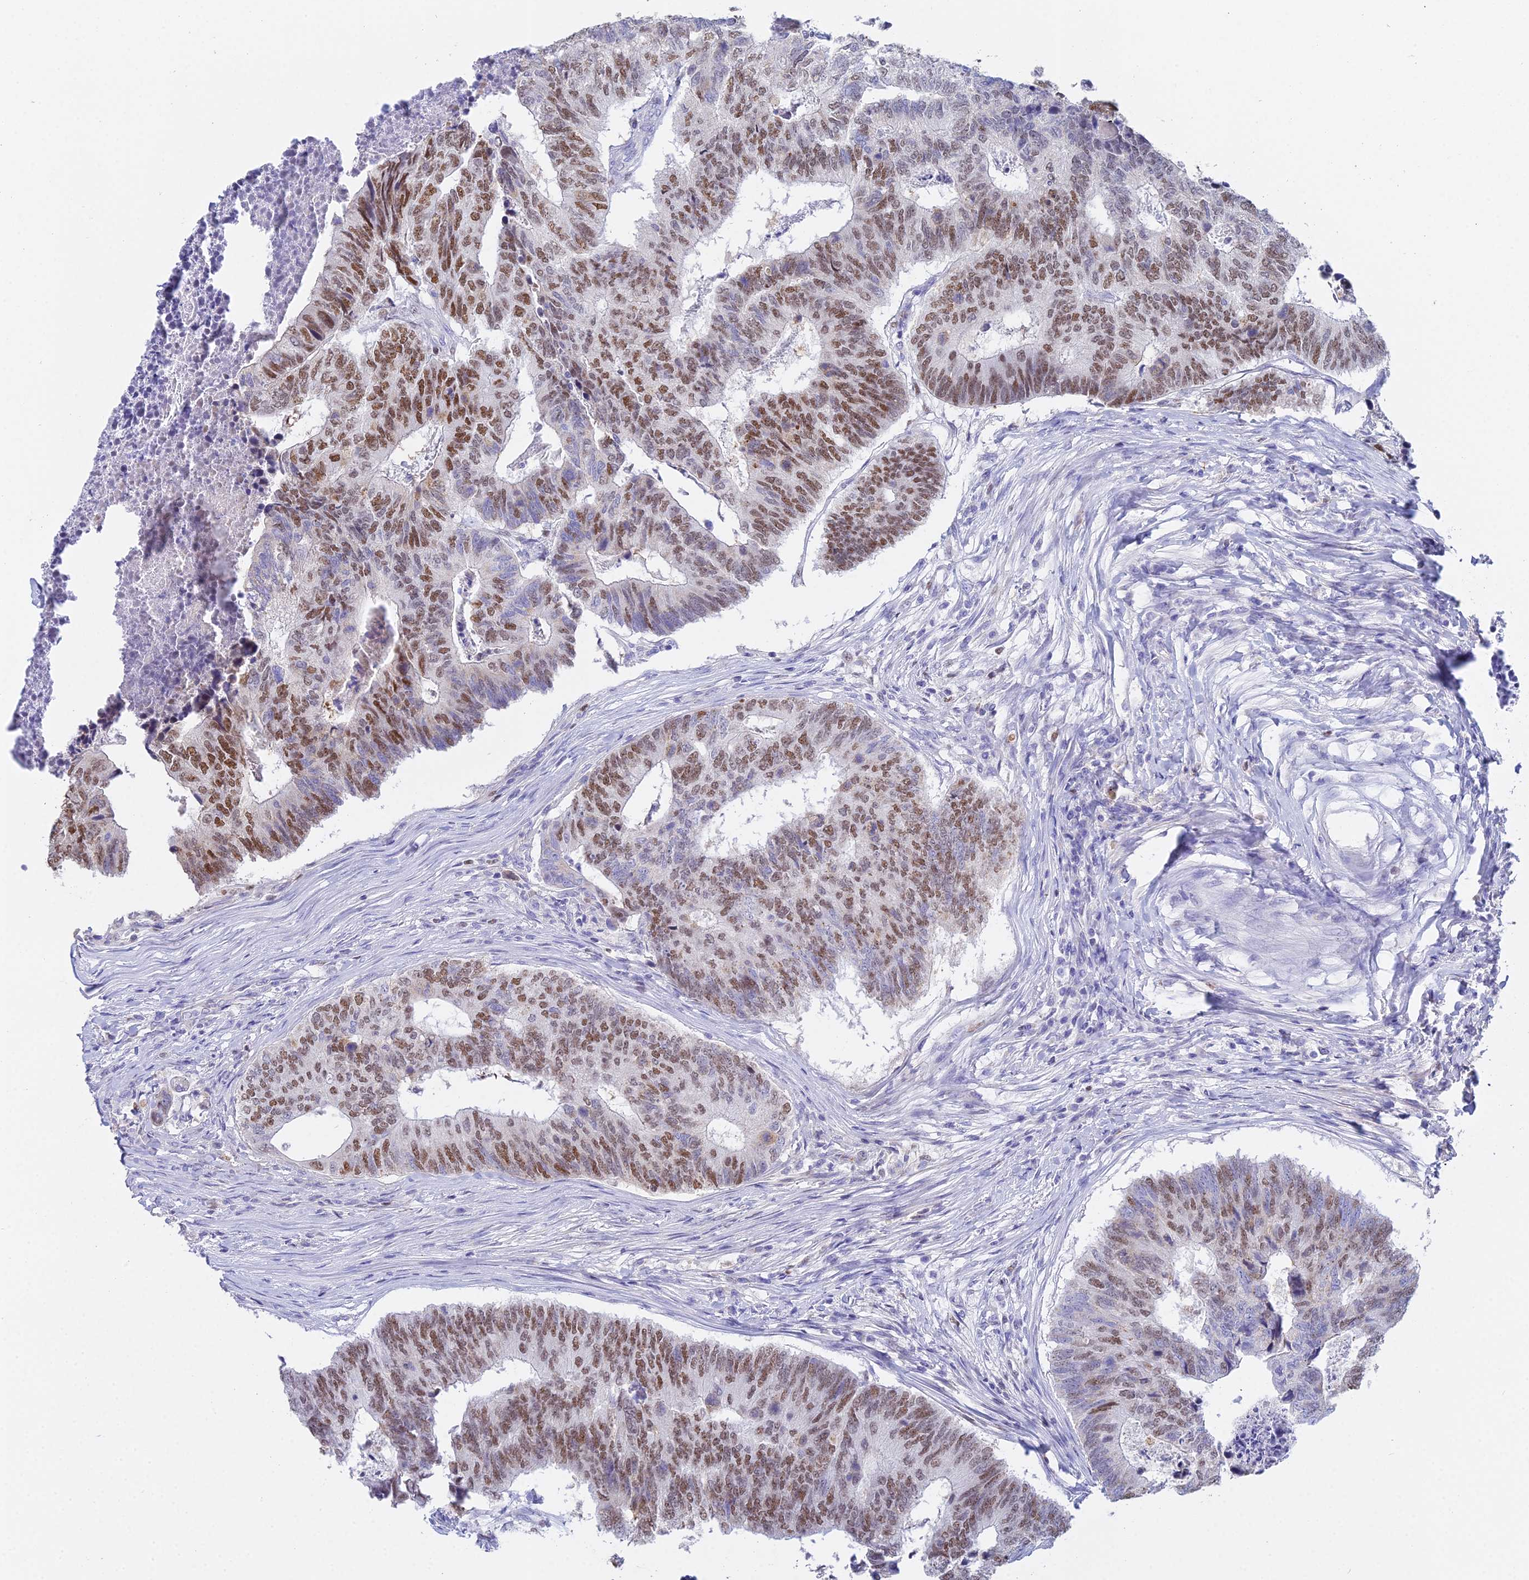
{"staining": {"intensity": "moderate", "quantity": "25%-75%", "location": "nuclear"}, "tissue": "colorectal cancer", "cell_type": "Tumor cells", "image_type": "cancer", "snomed": [{"axis": "morphology", "description": "Adenocarcinoma, NOS"}, {"axis": "topography", "description": "Colon"}], "caption": "Colorectal adenocarcinoma tissue displays moderate nuclear positivity in about 25%-75% of tumor cells", "gene": "MCM2", "patient": {"sex": "female", "age": 67}}